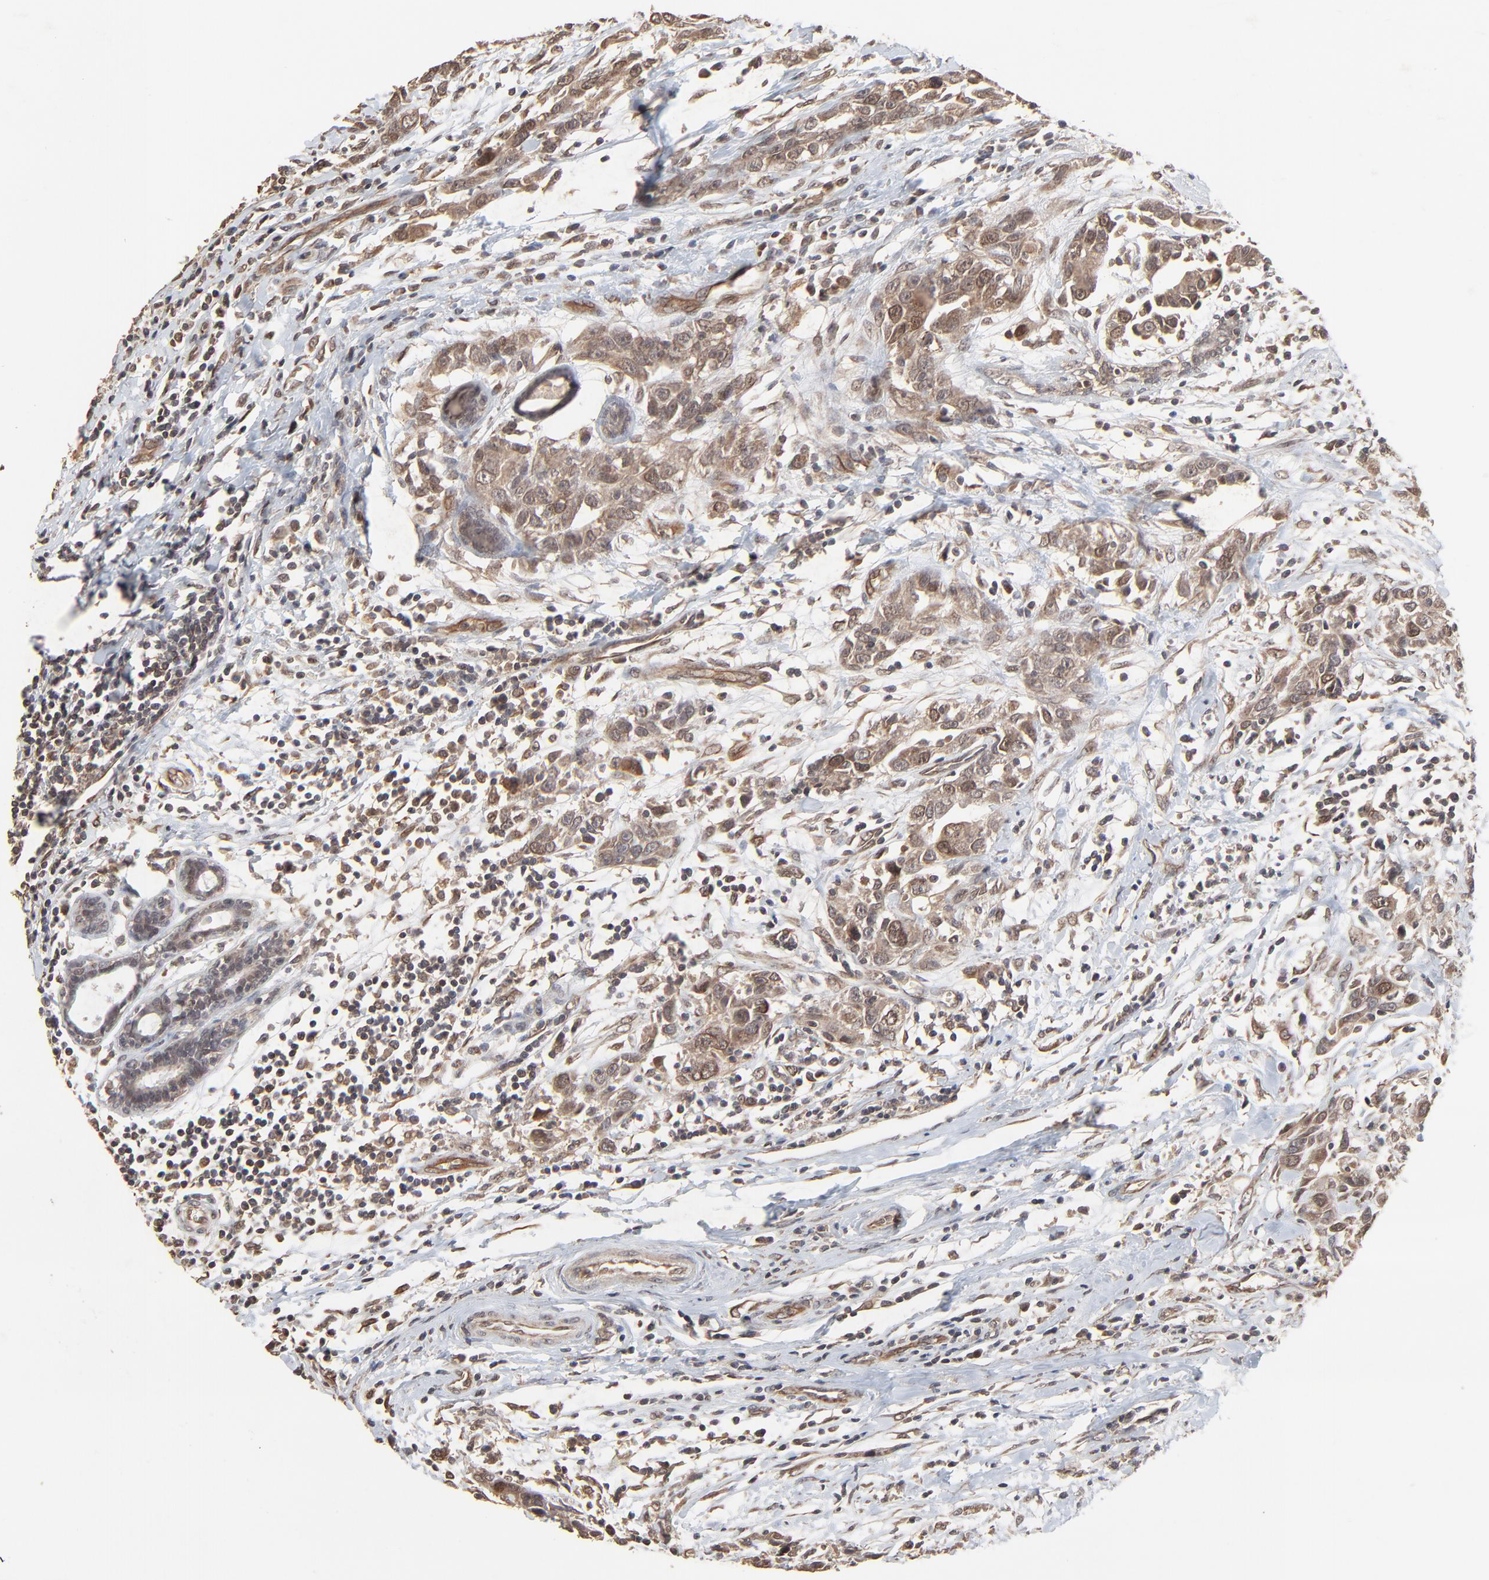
{"staining": {"intensity": "moderate", "quantity": ">75%", "location": "cytoplasmic/membranous,nuclear"}, "tissue": "breast cancer", "cell_type": "Tumor cells", "image_type": "cancer", "snomed": [{"axis": "morphology", "description": "Duct carcinoma"}, {"axis": "topography", "description": "Breast"}], "caption": "Immunohistochemistry of breast cancer reveals medium levels of moderate cytoplasmic/membranous and nuclear expression in approximately >75% of tumor cells. (DAB (3,3'-diaminobenzidine) IHC, brown staining for protein, blue staining for nuclei).", "gene": "FAM227A", "patient": {"sex": "female", "age": 50}}